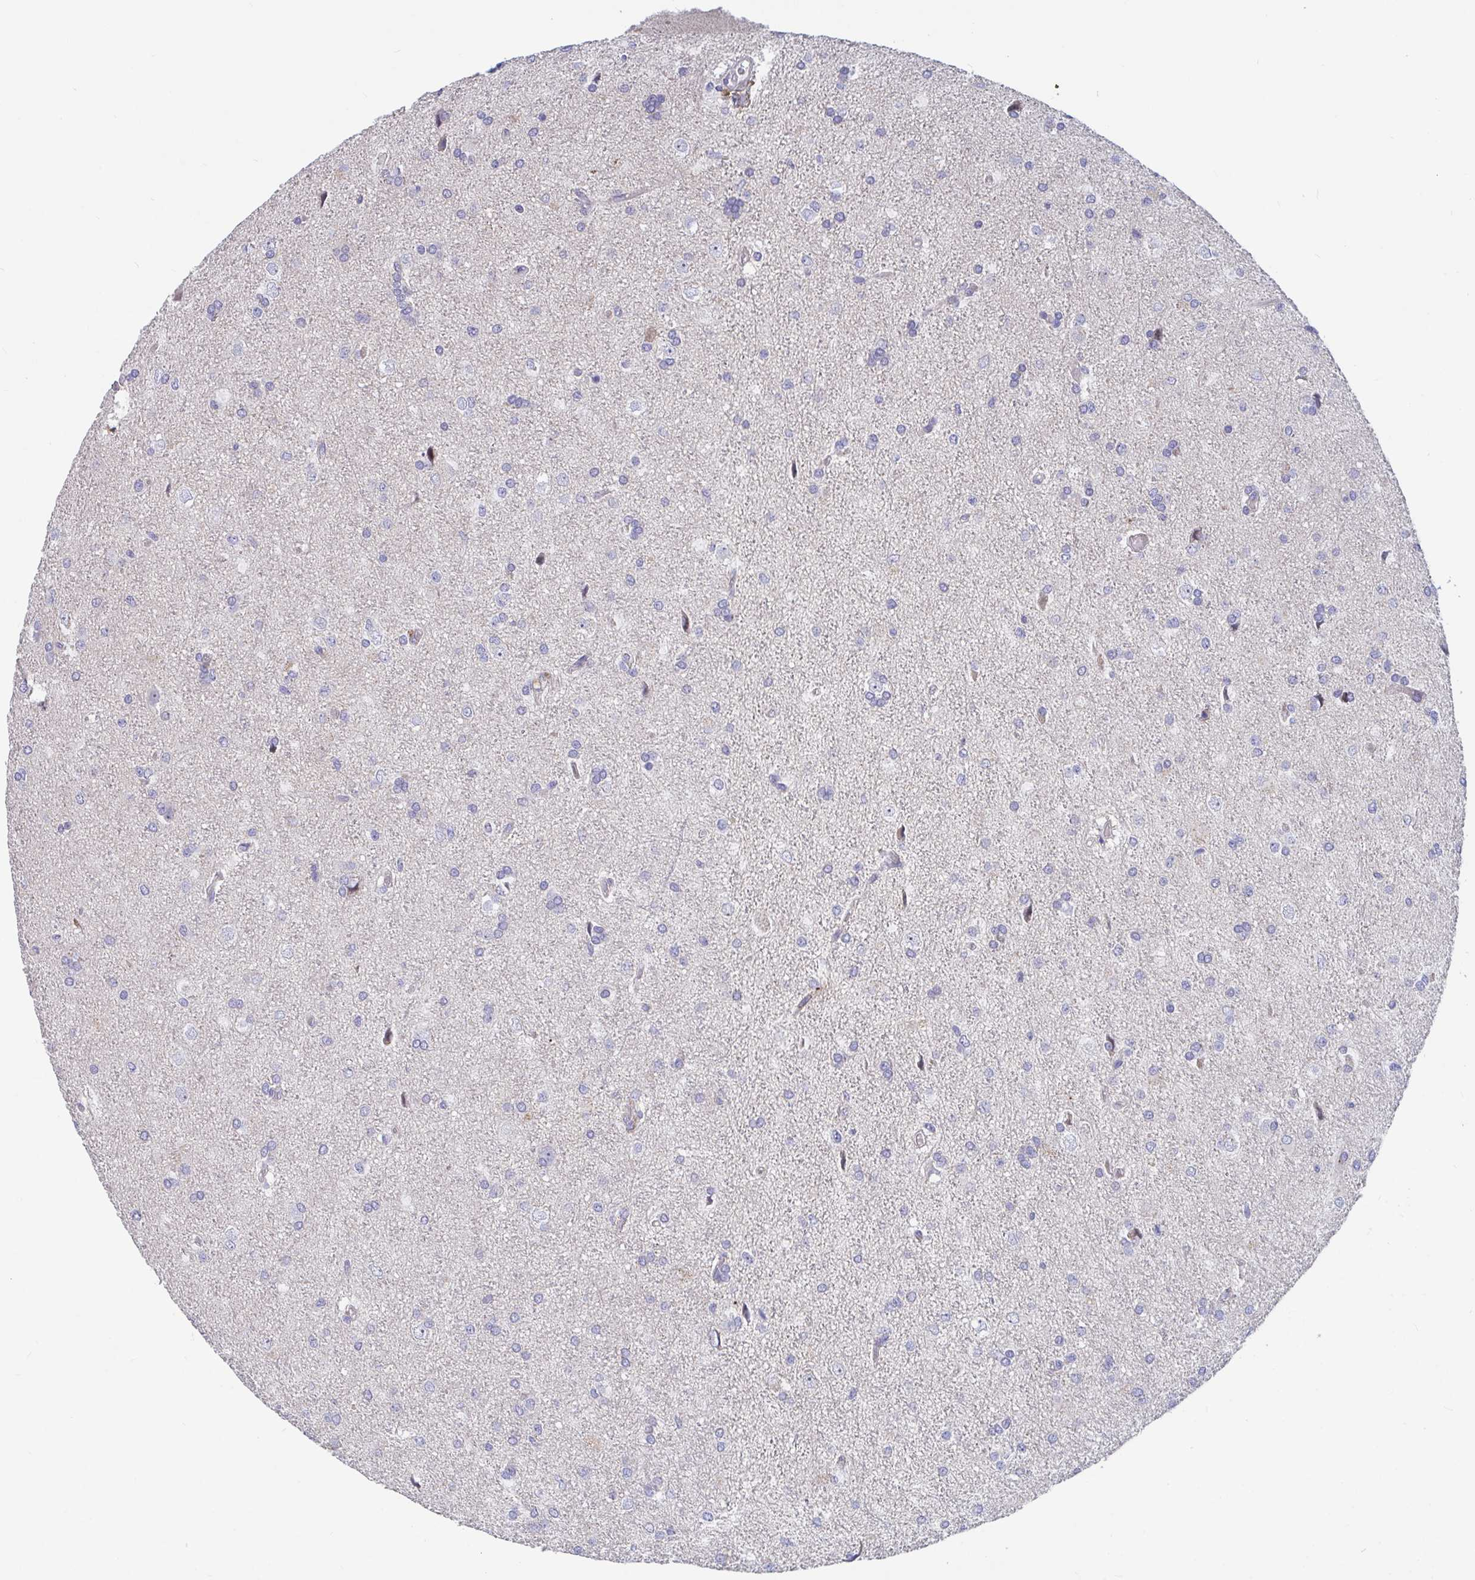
{"staining": {"intensity": "negative", "quantity": "none", "location": "none"}, "tissue": "glioma", "cell_type": "Tumor cells", "image_type": "cancer", "snomed": [{"axis": "morphology", "description": "Glioma, malignant, High grade"}, {"axis": "topography", "description": "Brain"}], "caption": "Immunohistochemical staining of human high-grade glioma (malignant) demonstrates no significant expression in tumor cells.", "gene": "FAM156B", "patient": {"sex": "male", "age": 68}}